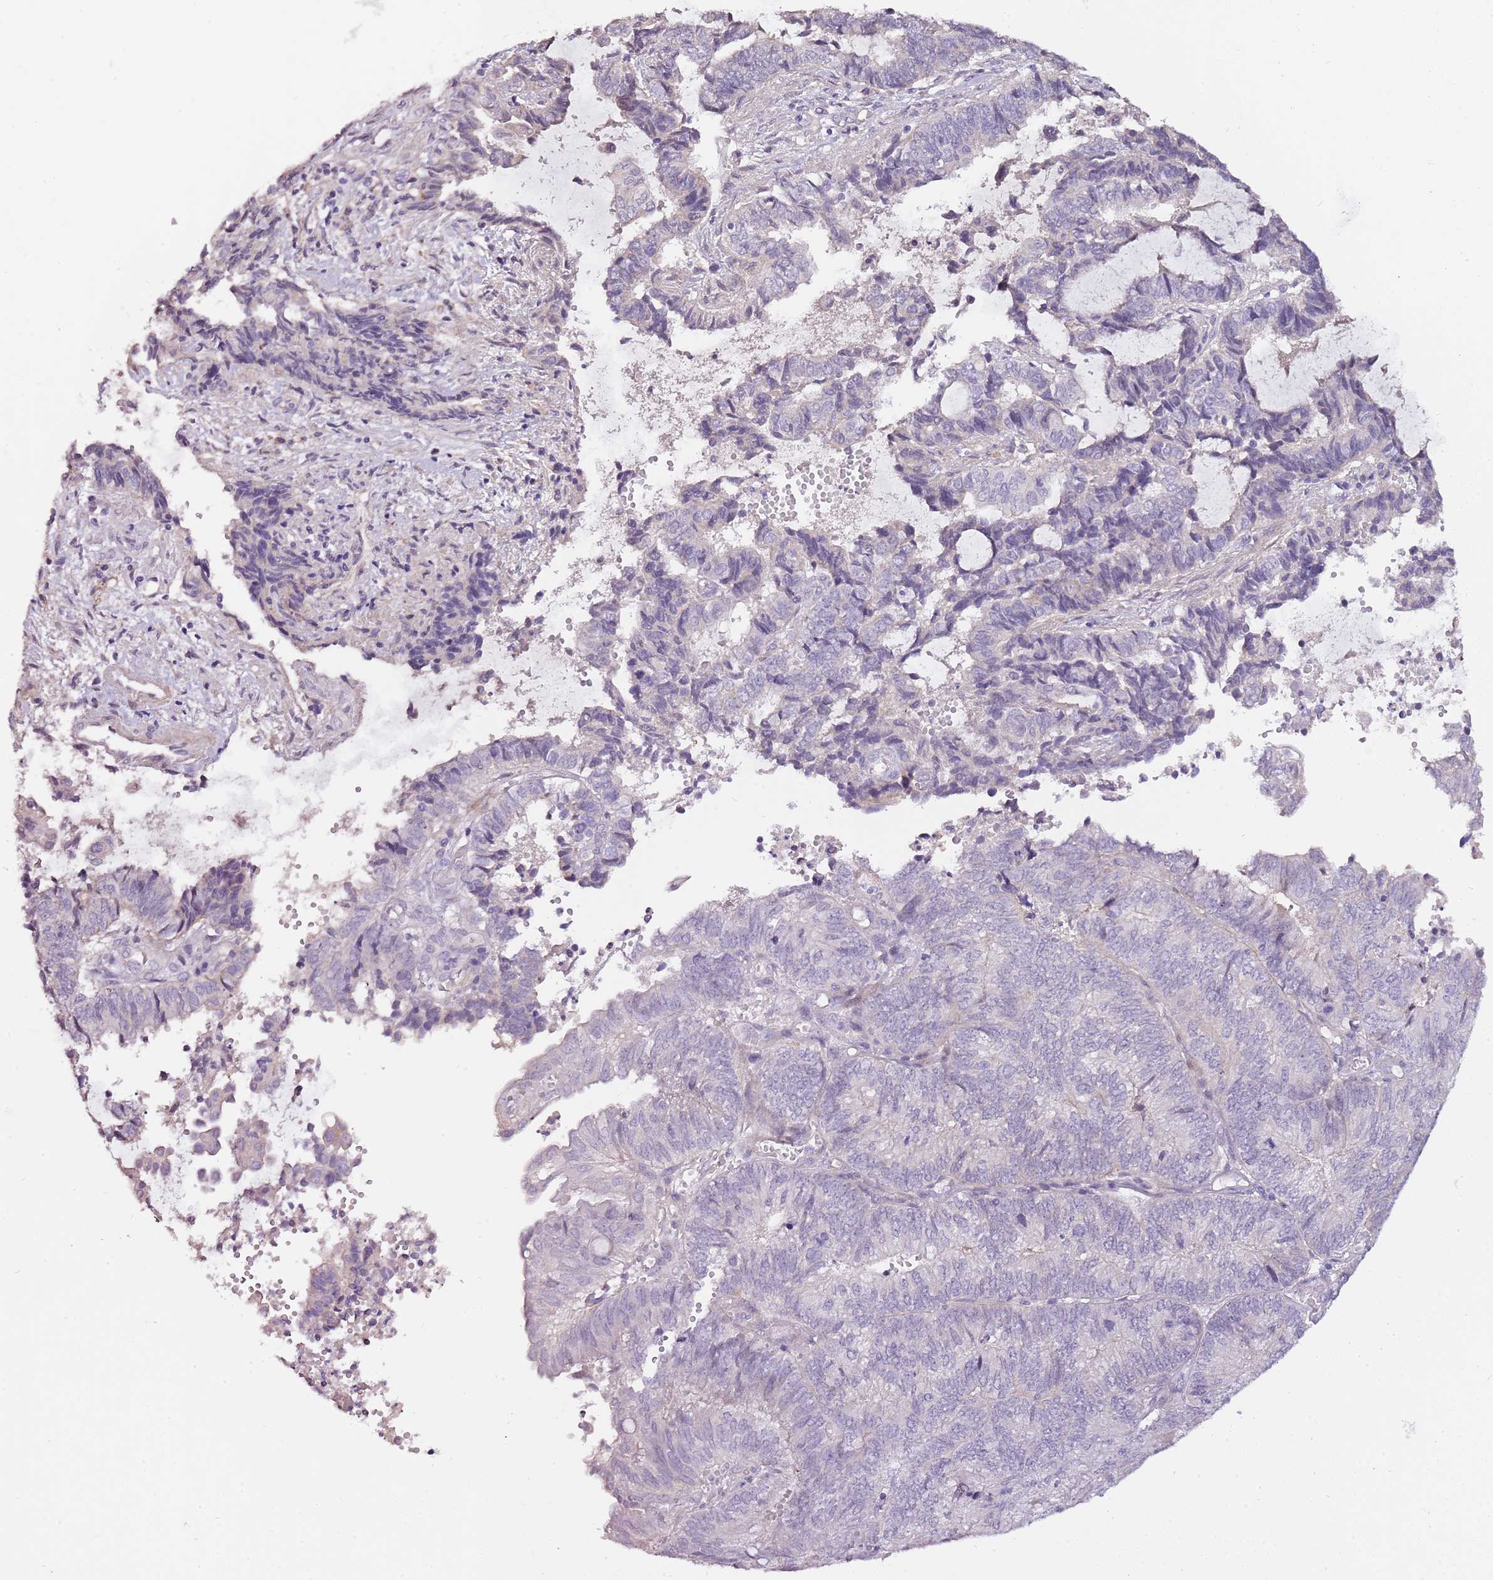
{"staining": {"intensity": "negative", "quantity": "none", "location": "none"}, "tissue": "endometrial cancer", "cell_type": "Tumor cells", "image_type": "cancer", "snomed": [{"axis": "morphology", "description": "Adenocarcinoma, NOS"}, {"axis": "topography", "description": "Uterus"}, {"axis": "topography", "description": "Endometrium"}], "caption": "Immunohistochemical staining of endometrial cancer (adenocarcinoma) exhibits no significant staining in tumor cells.", "gene": "NKX2-3", "patient": {"sex": "female", "age": 70}}